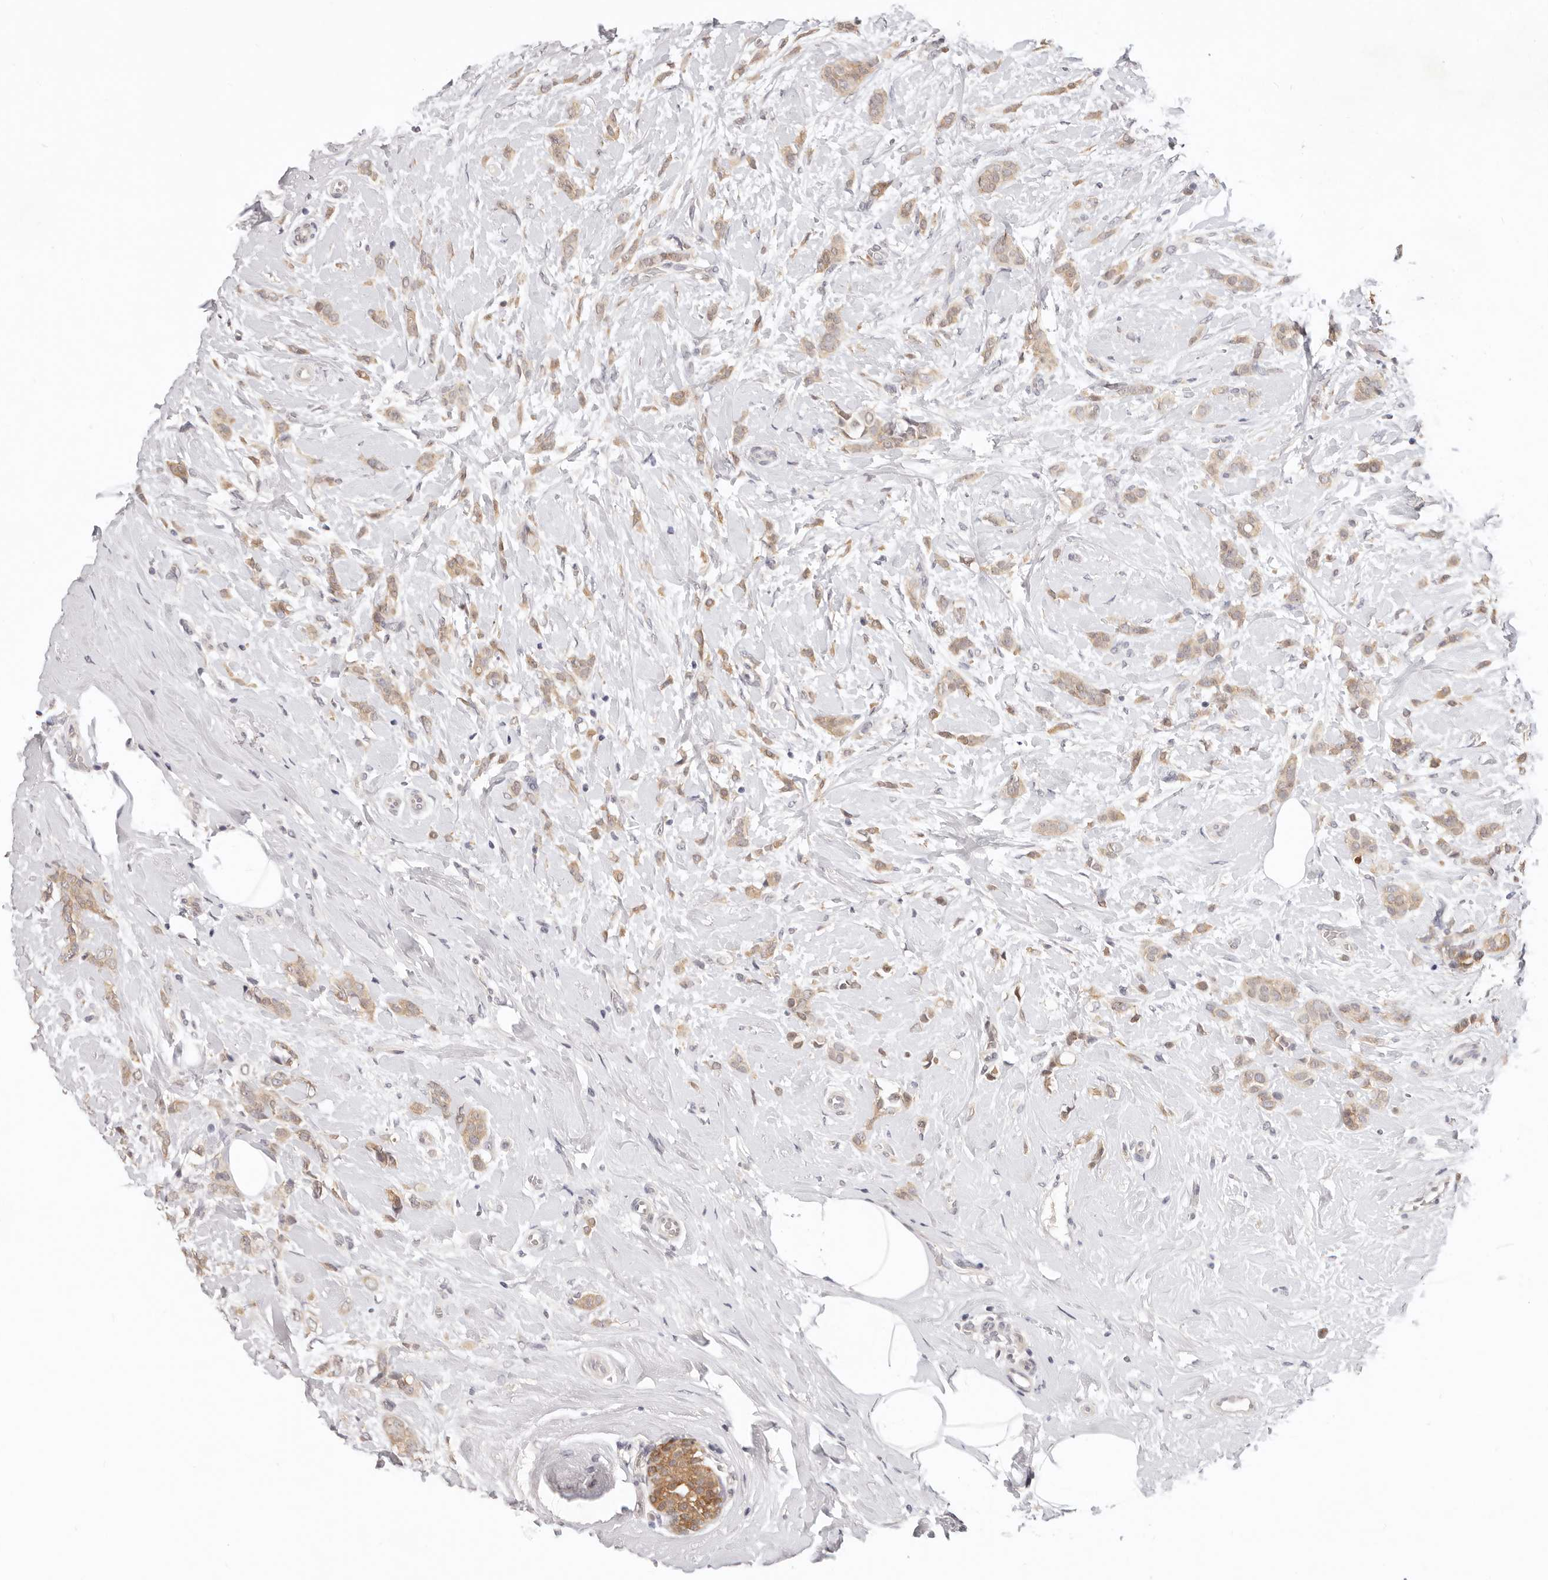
{"staining": {"intensity": "moderate", "quantity": ">75%", "location": "cytoplasmic/membranous"}, "tissue": "breast cancer", "cell_type": "Tumor cells", "image_type": "cancer", "snomed": [{"axis": "morphology", "description": "Lobular carcinoma, in situ"}, {"axis": "morphology", "description": "Lobular carcinoma"}, {"axis": "topography", "description": "Breast"}], "caption": "High-magnification brightfield microscopy of breast cancer (lobular carcinoma in situ) stained with DAB (brown) and counterstained with hematoxylin (blue). tumor cells exhibit moderate cytoplasmic/membranous staining is seen in about>75% of cells.", "gene": "GGPS1", "patient": {"sex": "female", "age": 41}}